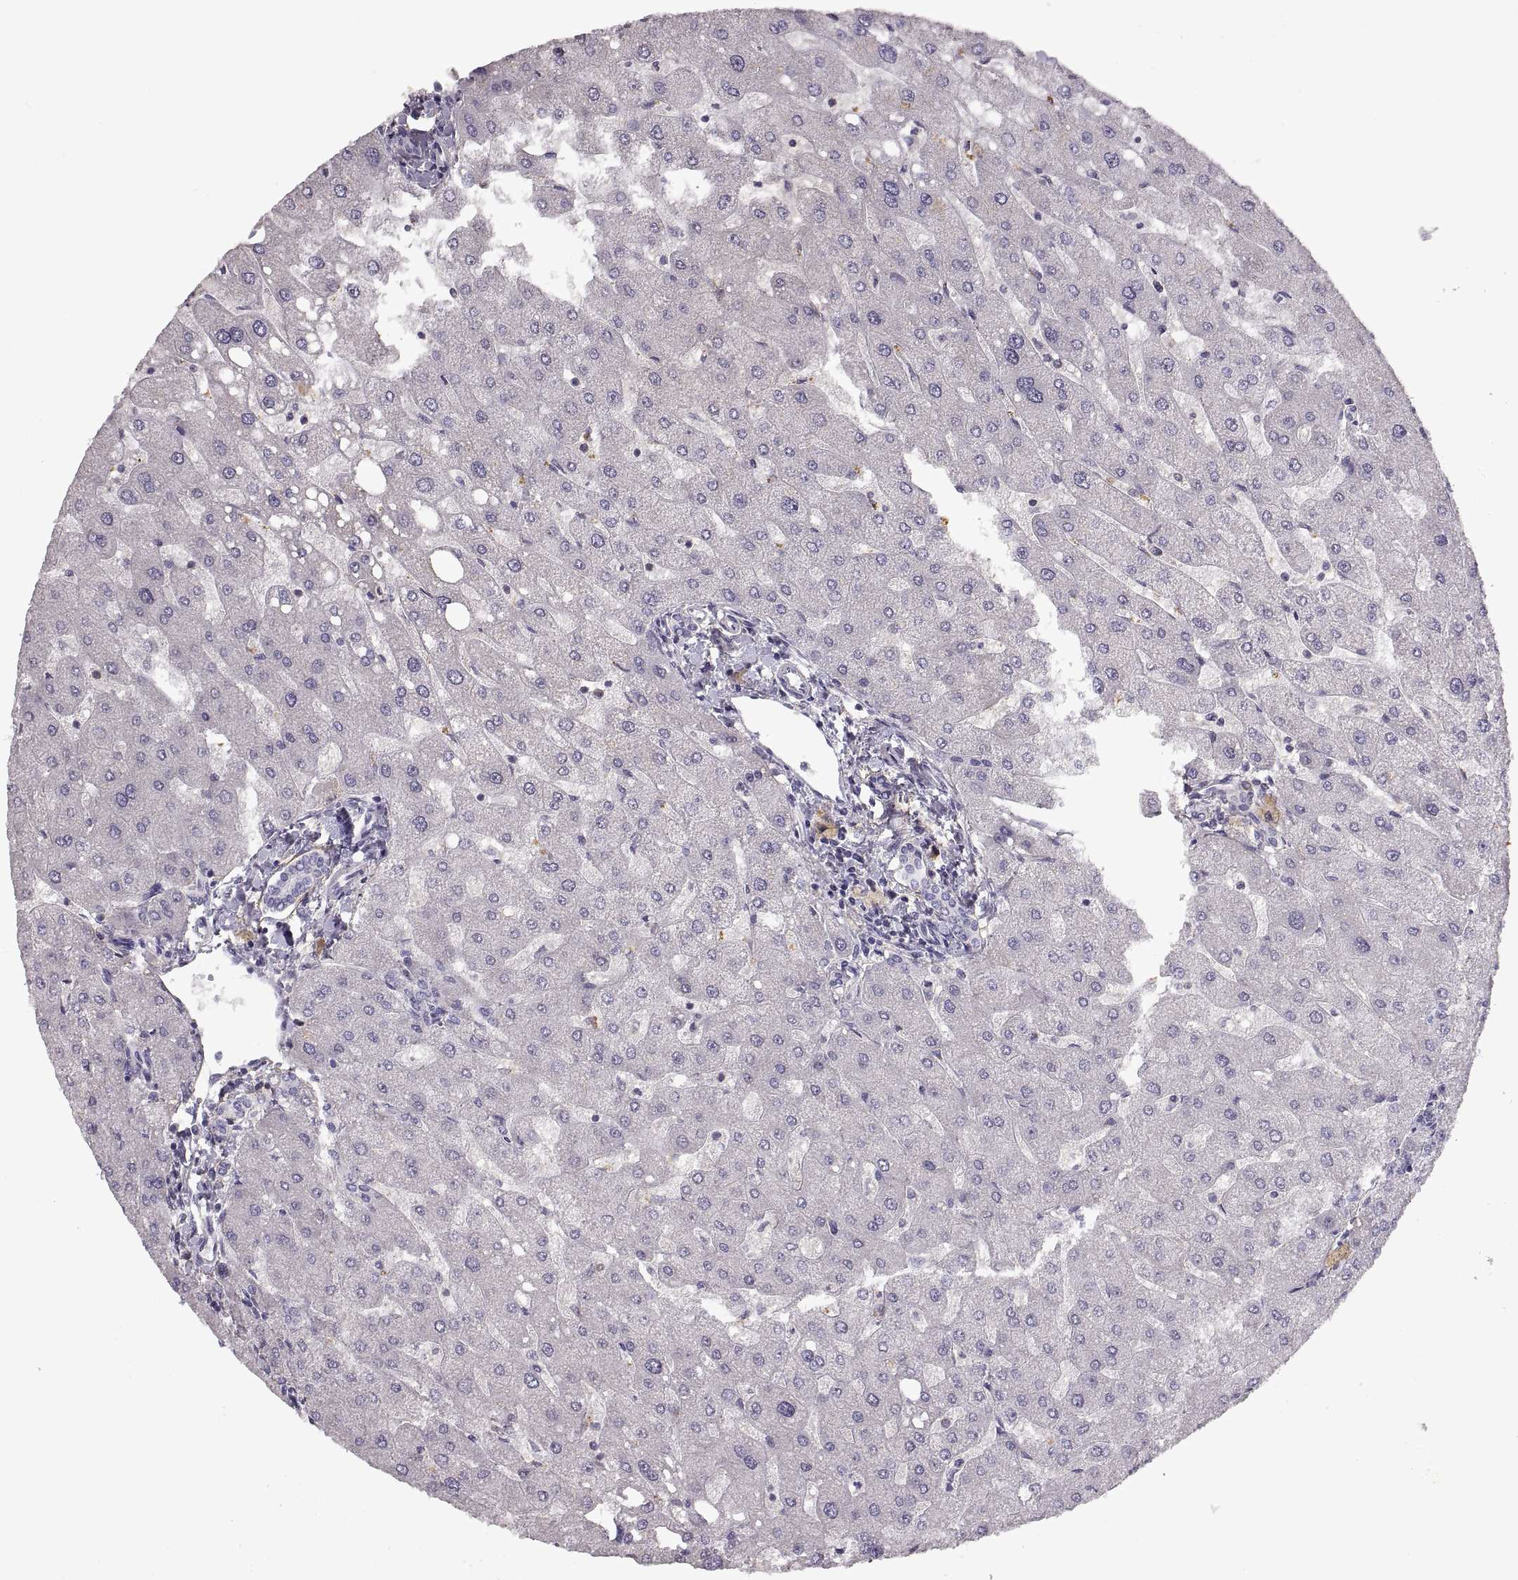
{"staining": {"intensity": "negative", "quantity": "none", "location": "none"}, "tissue": "liver", "cell_type": "Cholangiocytes", "image_type": "normal", "snomed": [{"axis": "morphology", "description": "Normal tissue, NOS"}, {"axis": "topography", "description": "Liver"}], "caption": "Immunohistochemical staining of unremarkable liver reveals no significant expression in cholangiocytes. (DAB (3,3'-diaminobenzidine) immunohistochemistry, high magnification).", "gene": "ADAM11", "patient": {"sex": "male", "age": 67}}